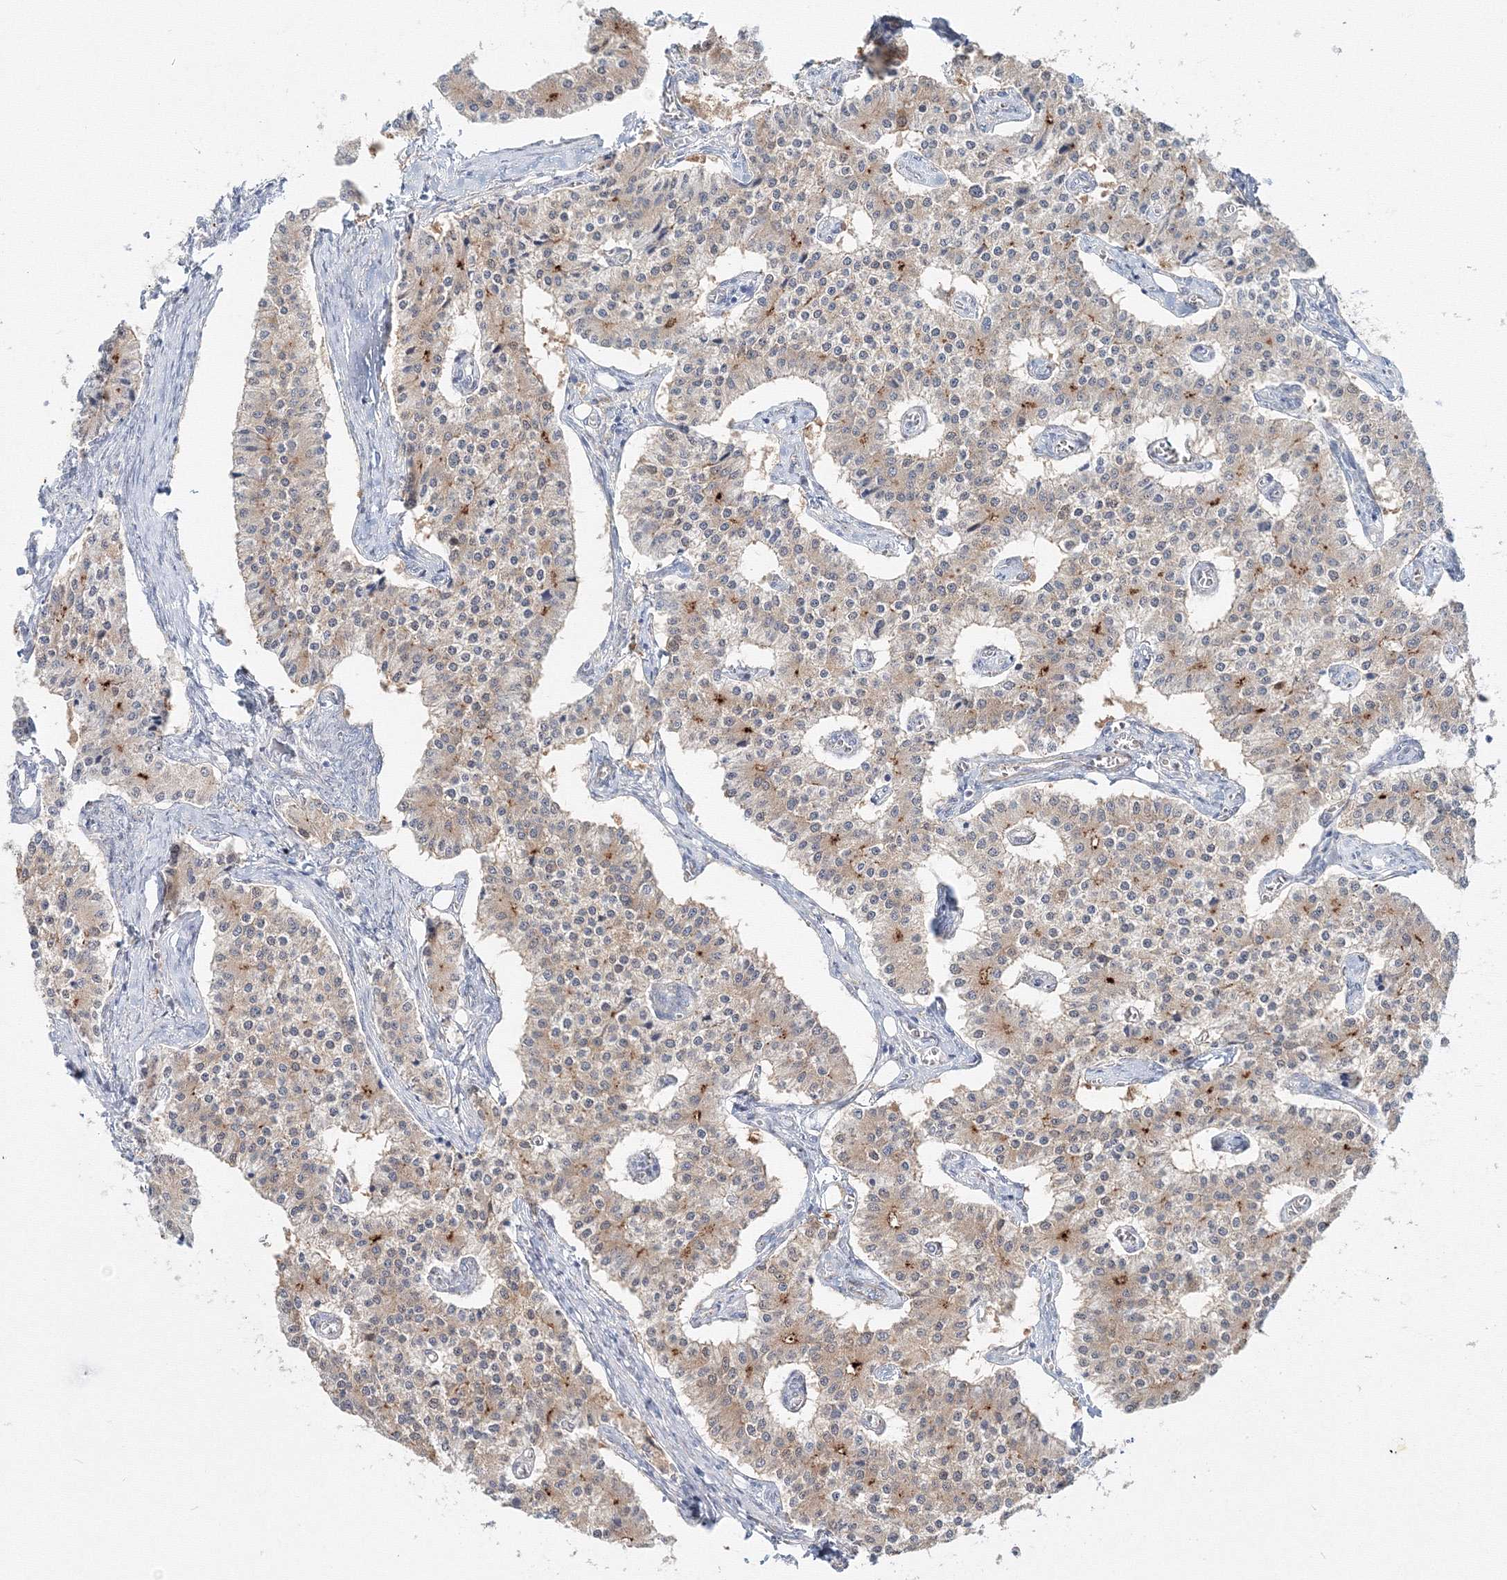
{"staining": {"intensity": "moderate", "quantity": "<25%", "location": "cytoplasmic/membranous"}, "tissue": "carcinoid", "cell_type": "Tumor cells", "image_type": "cancer", "snomed": [{"axis": "morphology", "description": "Carcinoid, malignant, NOS"}, {"axis": "topography", "description": "Colon"}], "caption": "An image showing moderate cytoplasmic/membranous expression in about <25% of tumor cells in carcinoid, as visualized by brown immunohistochemical staining.", "gene": "ARHGAP21", "patient": {"sex": "female", "age": 52}}